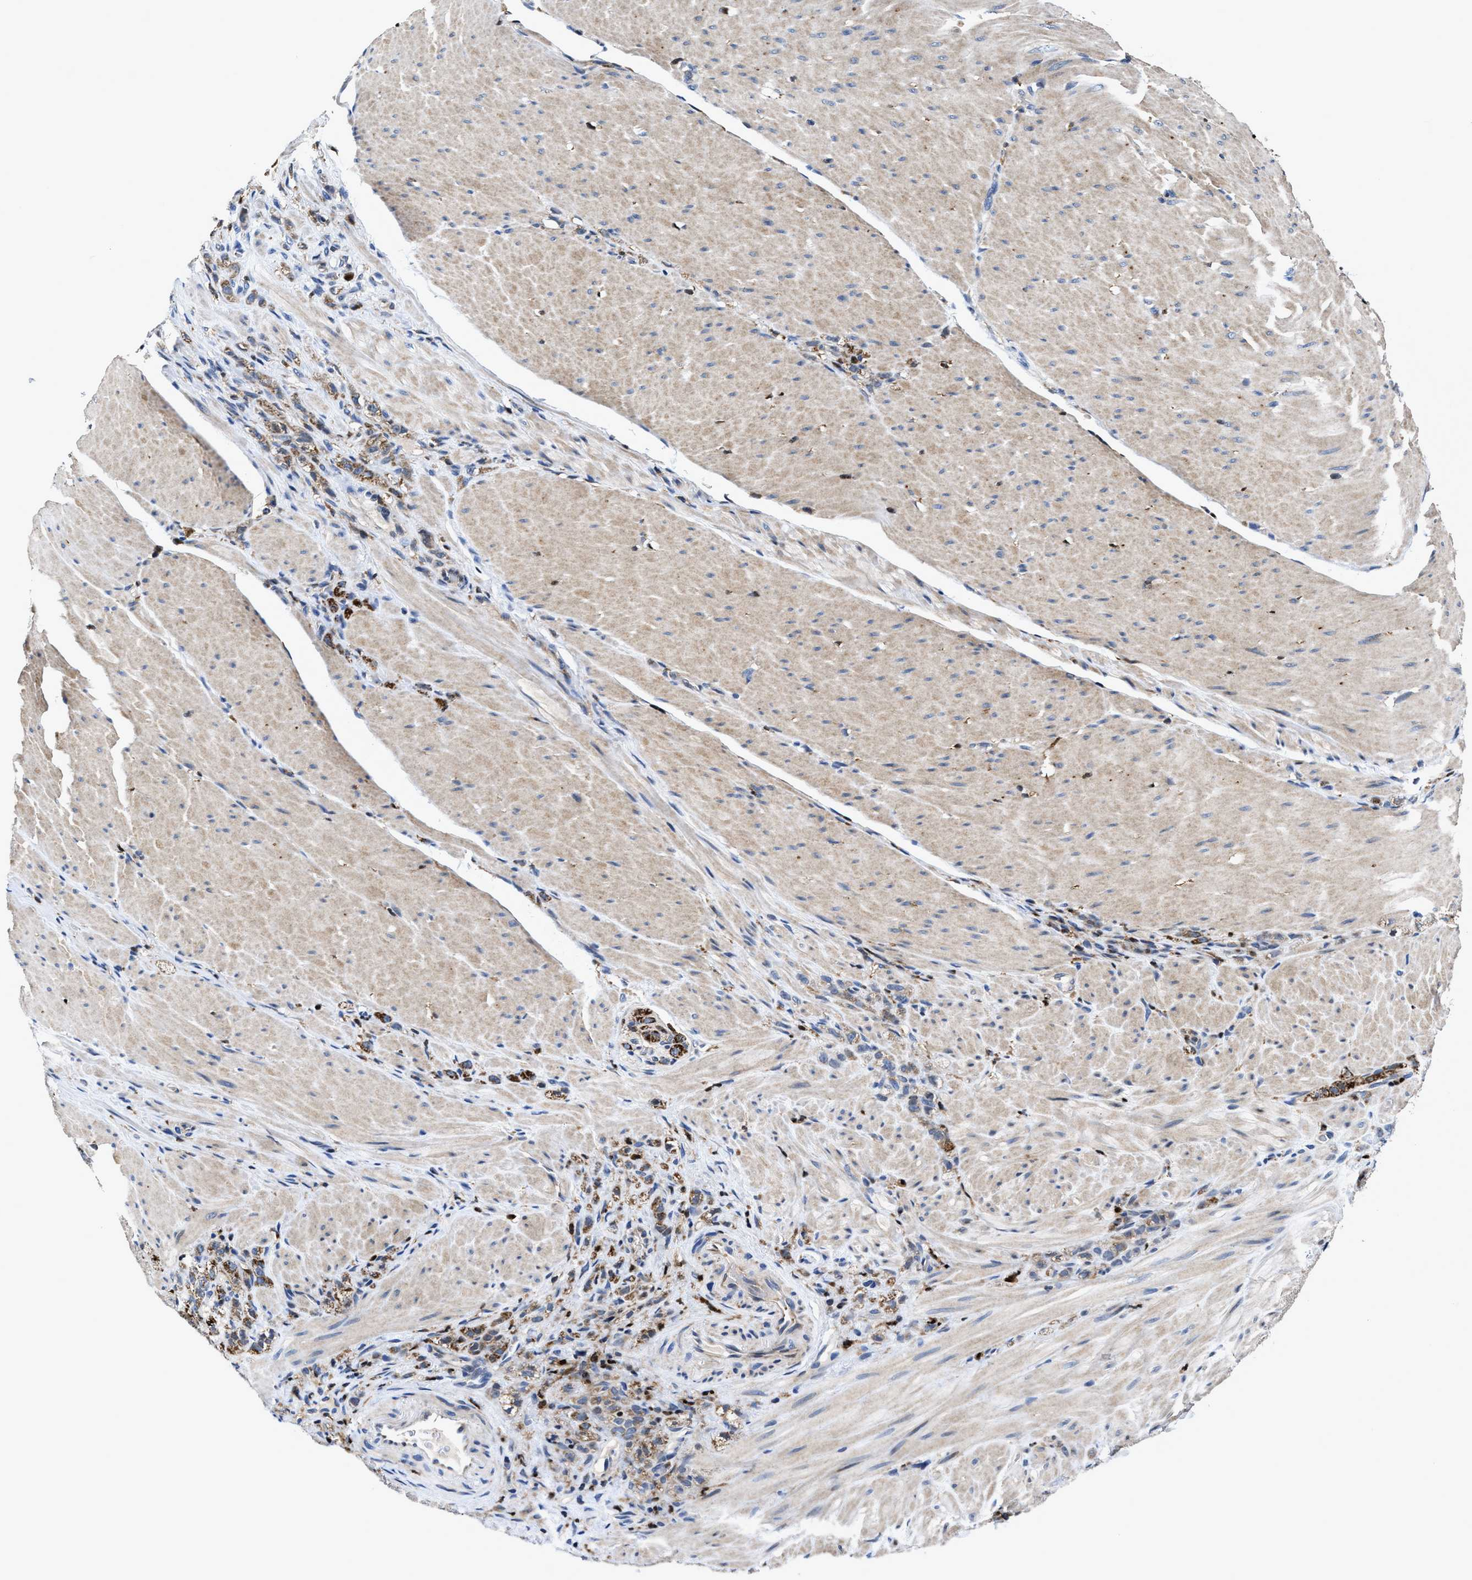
{"staining": {"intensity": "moderate", "quantity": ">75%", "location": "cytoplasmic/membranous"}, "tissue": "stomach cancer", "cell_type": "Tumor cells", "image_type": "cancer", "snomed": [{"axis": "morphology", "description": "Normal tissue, NOS"}, {"axis": "morphology", "description": "Adenocarcinoma, NOS"}, {"axis": "topography", "description": "Stomach"}], "caption": "A histopathology image of human stomach adenocarcinoma stained for a protein displays moderate cytoplasmic/membranous brown staining in tumor cells.", "gene": "RGS10", "patient": {"sex": "male", "age": 82}}